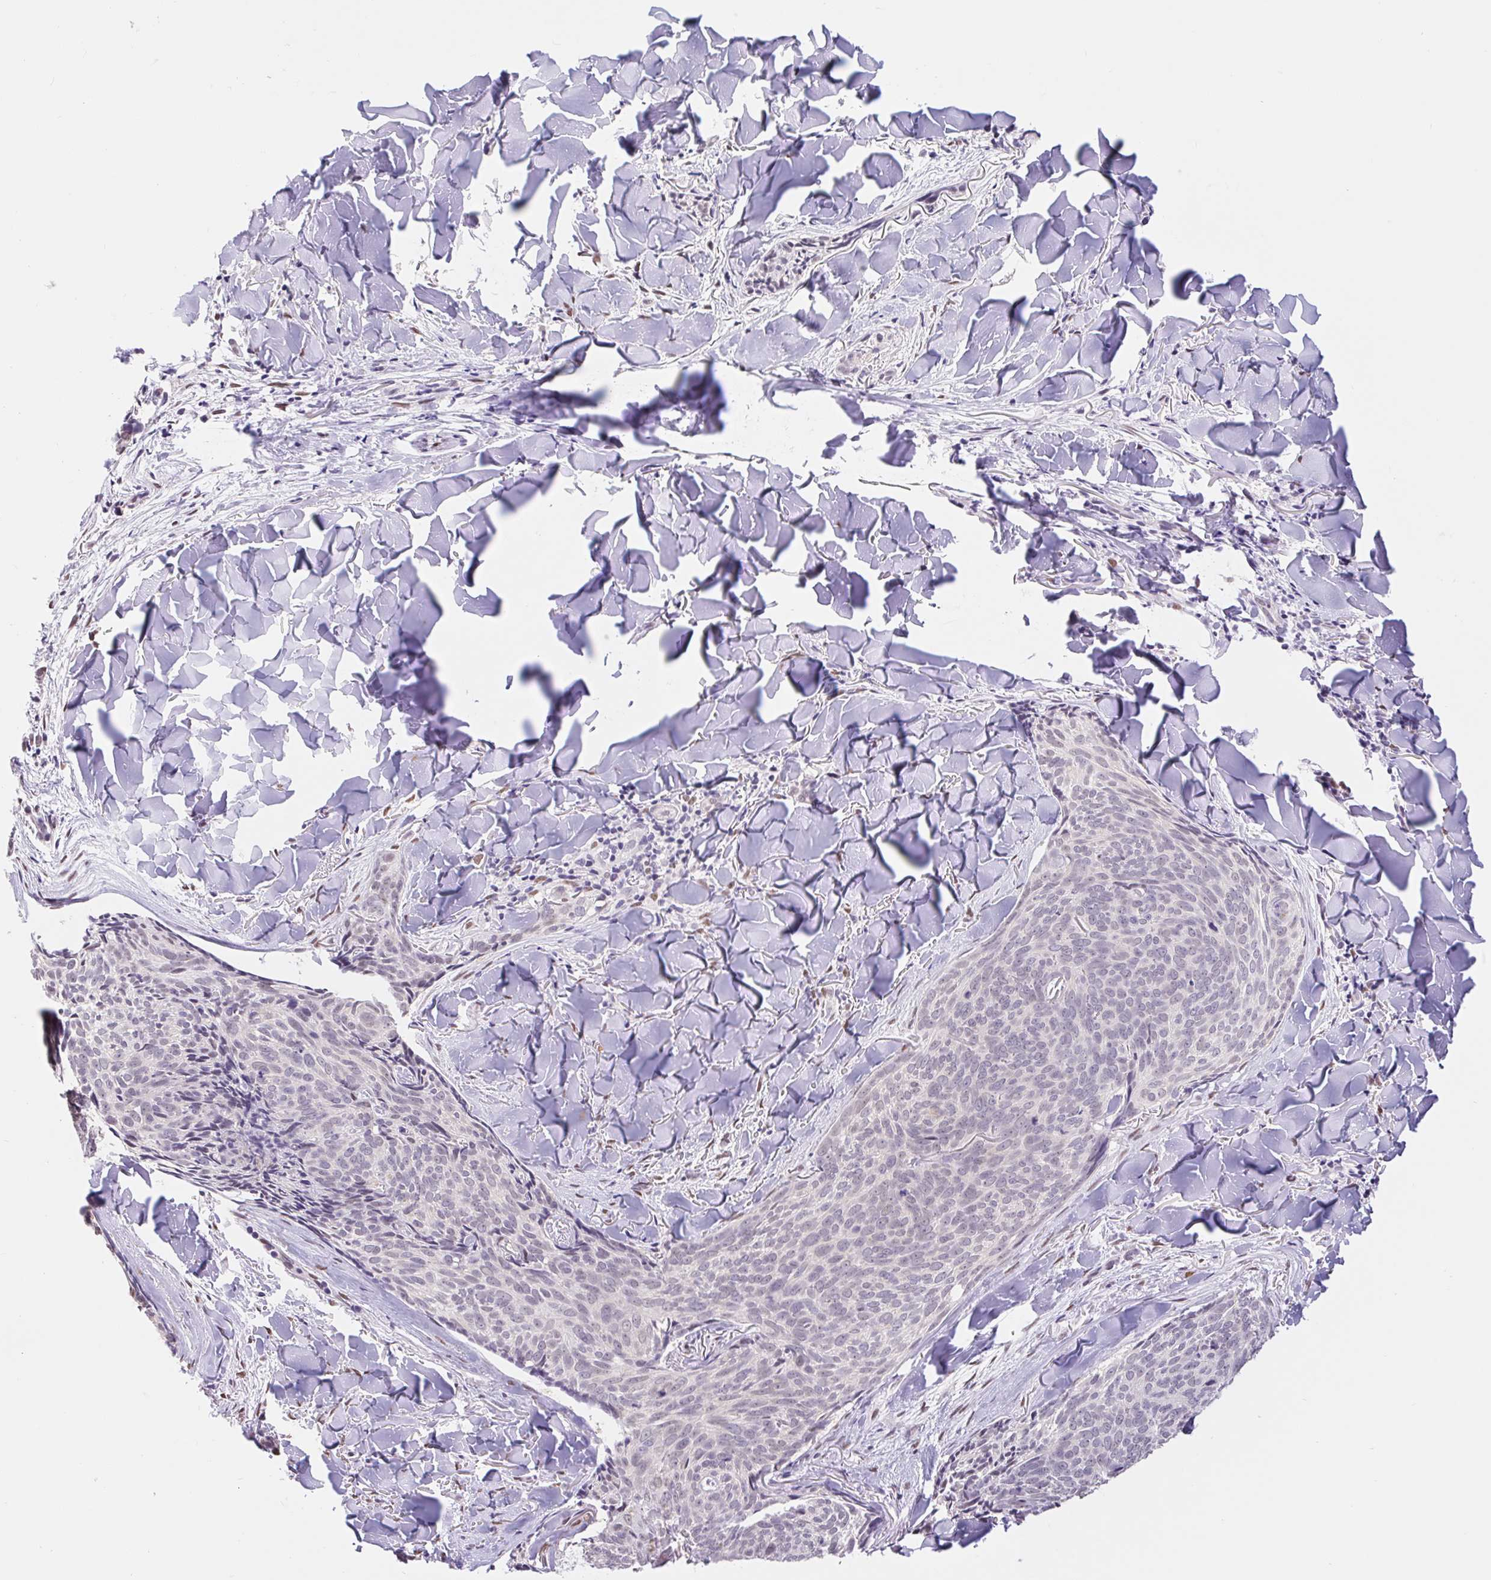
{"staining": {"intensity": "negative", "quantity": "none", "location": "none"}, "tissue": "skin cancer", "cell_type": "Tumor cells", "image_type": "cancer", "snomed": [{"axis": "morphology", "description": "Basal cell carcinoma"}, {"axis": "topography", "description": "Skin"}], "caption": "Skin cancer stained for a protein using immunohistochemistry (IHC) displays no expression tumor cells.", "gene": "CAND1", "patient": {"sex": "female", "age": 82}}